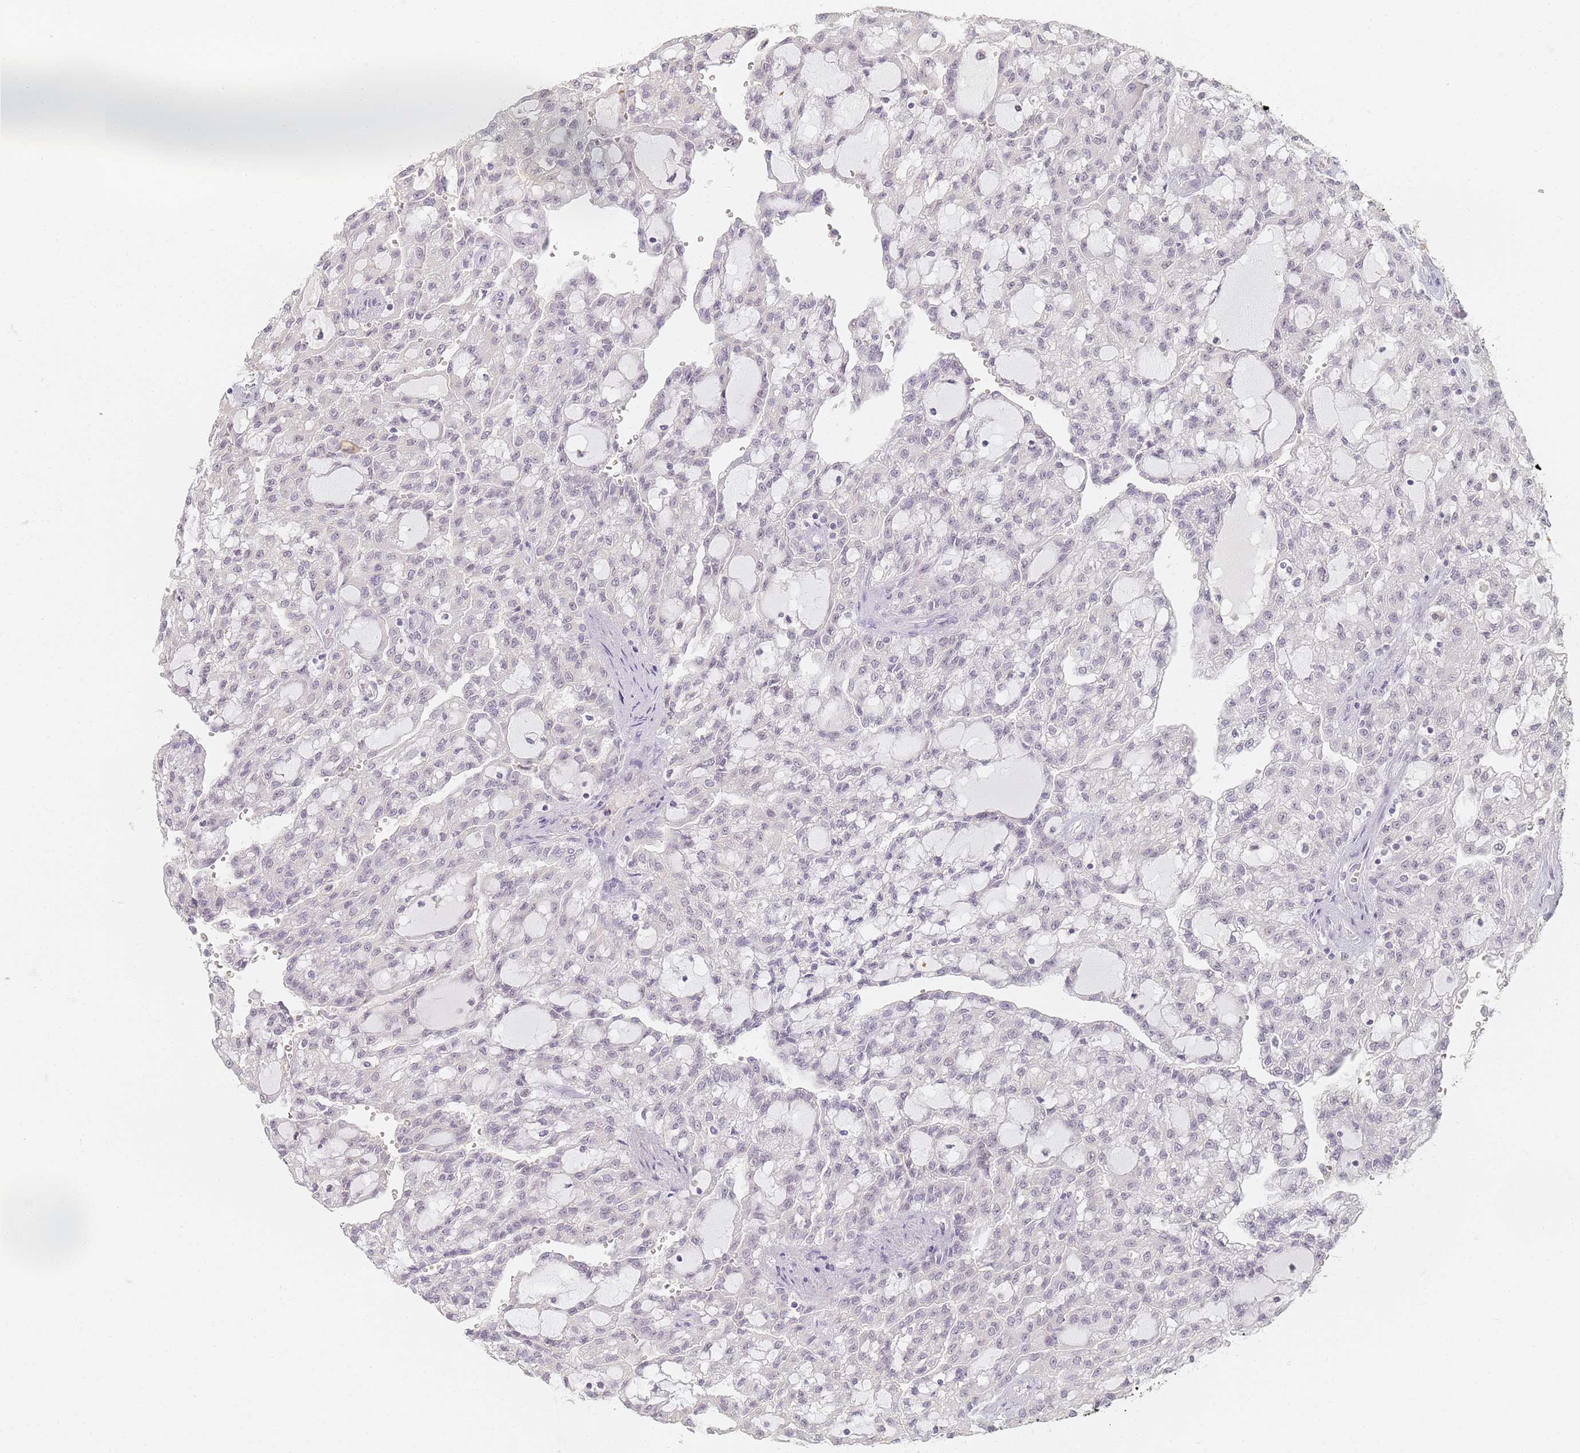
{"staining": {"intensity": "negative", "quantity": "none", "location": "none"}, "tissue": "renal cancer", "cell_type": "Tumor cells", "image_type": "cancer", "snomed": [{"axis": "morphology", "description": "Adenocarcinoma, NOS"}, {"axis": "topography", "description": "Kidney"}], "caption": "IHC image of human renal cancer stained for a protein (brown), which displays no positivity in tumor cells.", "gene": "SLC38A9", "patient": {"sex": "male", "age": 63}}